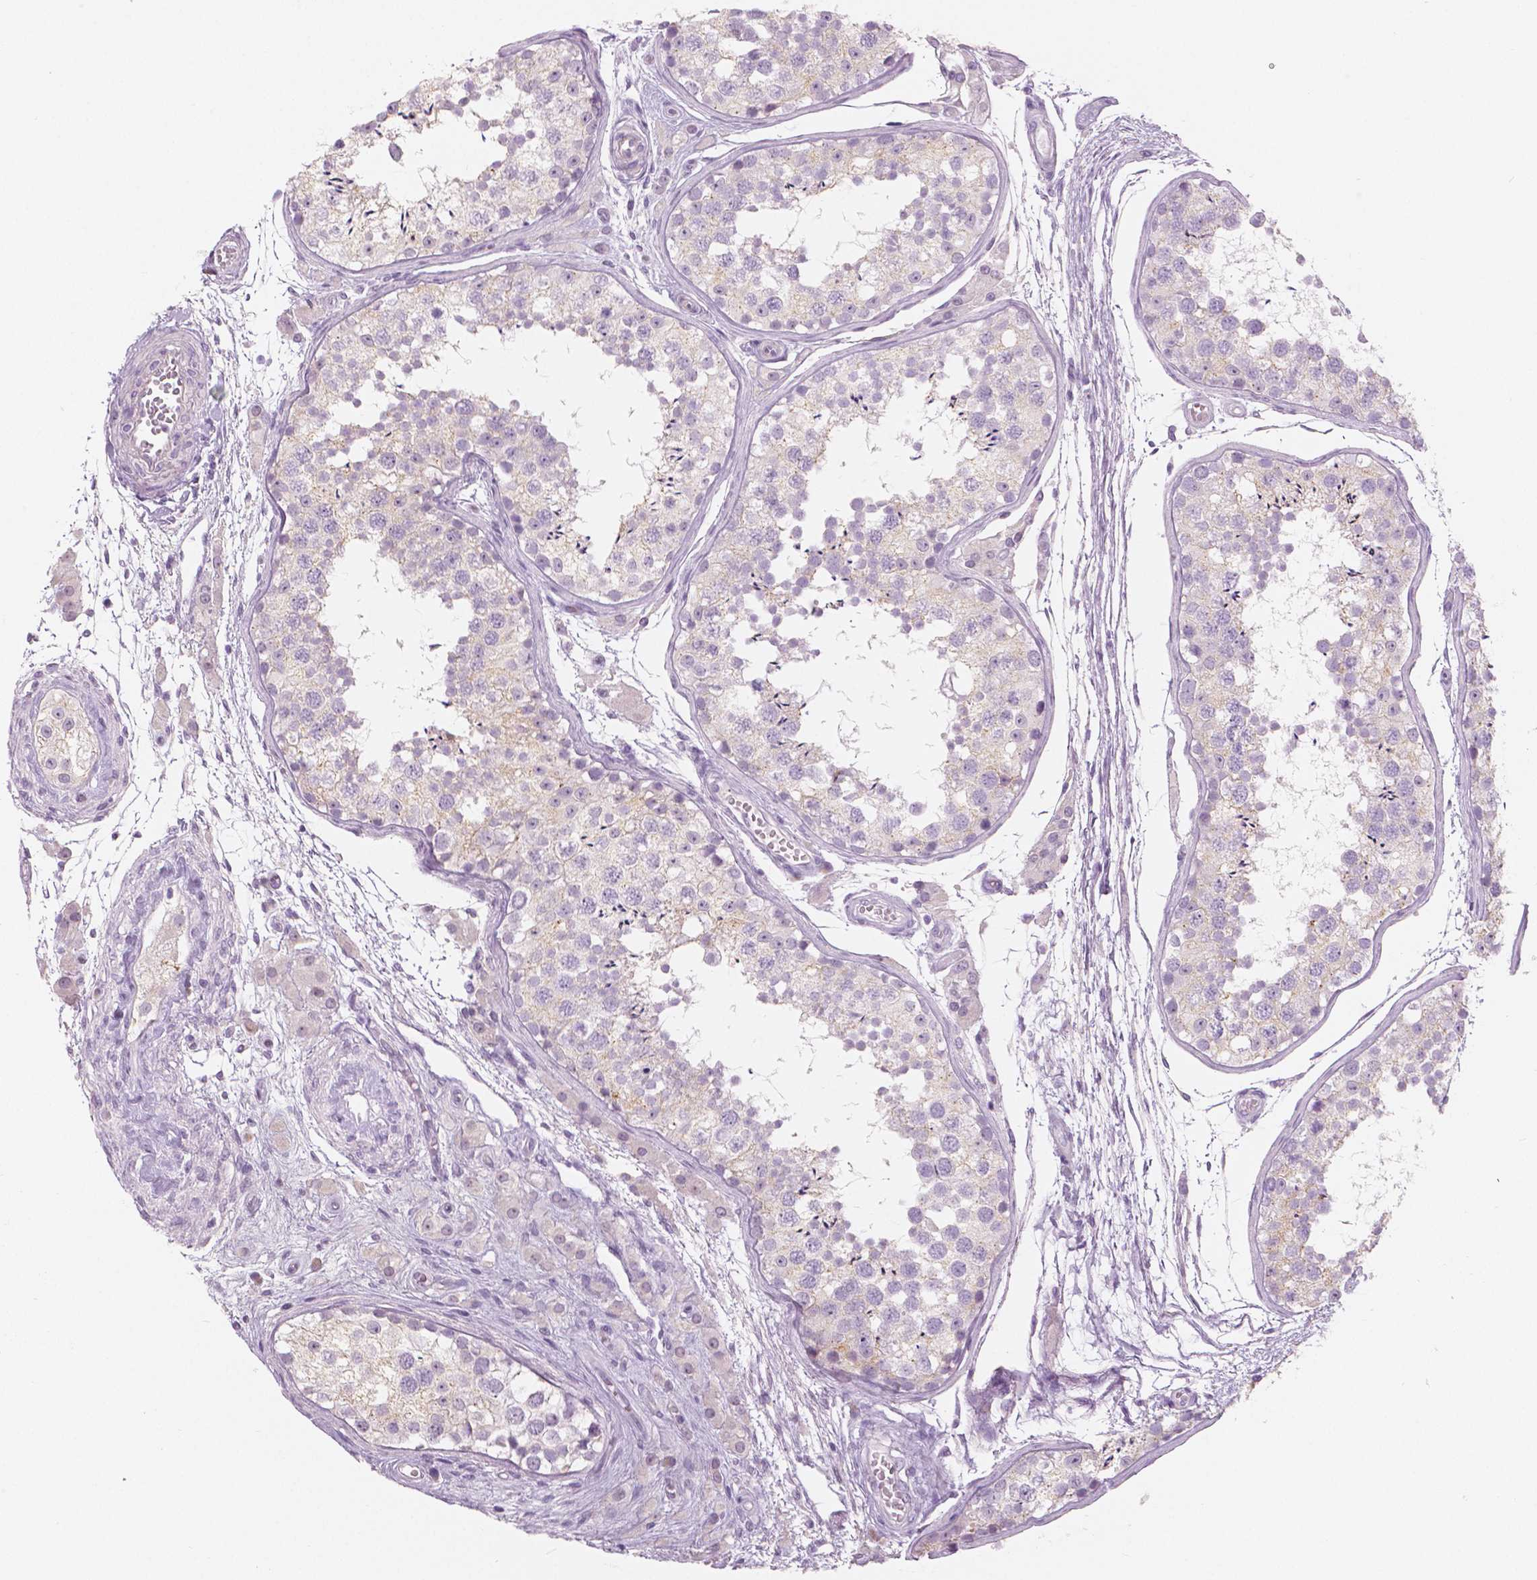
{"staining": {"intensity": "weak", "quantity": "<25%", "location": "cytoplasmic/membranous"}, "tissue": "testis", "cell_type": "Cells in seminiferous ducts", "image_type": "normal", "snomed": [{"axis": "morphology", "description": "Normal tissue, NOS"}, {"axis": "morphology", "description": "Seminoma, NOS"}, {"axis": "topography", "description": "Testis"}], "caption": "High power microscopy photomicrograph of an immunohistochemistry (IHC) image of unremarkable testis, revealing no significant expression in cells in seminiferous ducts. Brightfield microscopy of immunohistochemistry (IHC) stained with DAB (3,3'-diaminobenzidine) (brown) and hematoxylin (blue), captured at high magnification.", "gene": "A4GNT", "patient": {"sex": "male", "age": 29}}